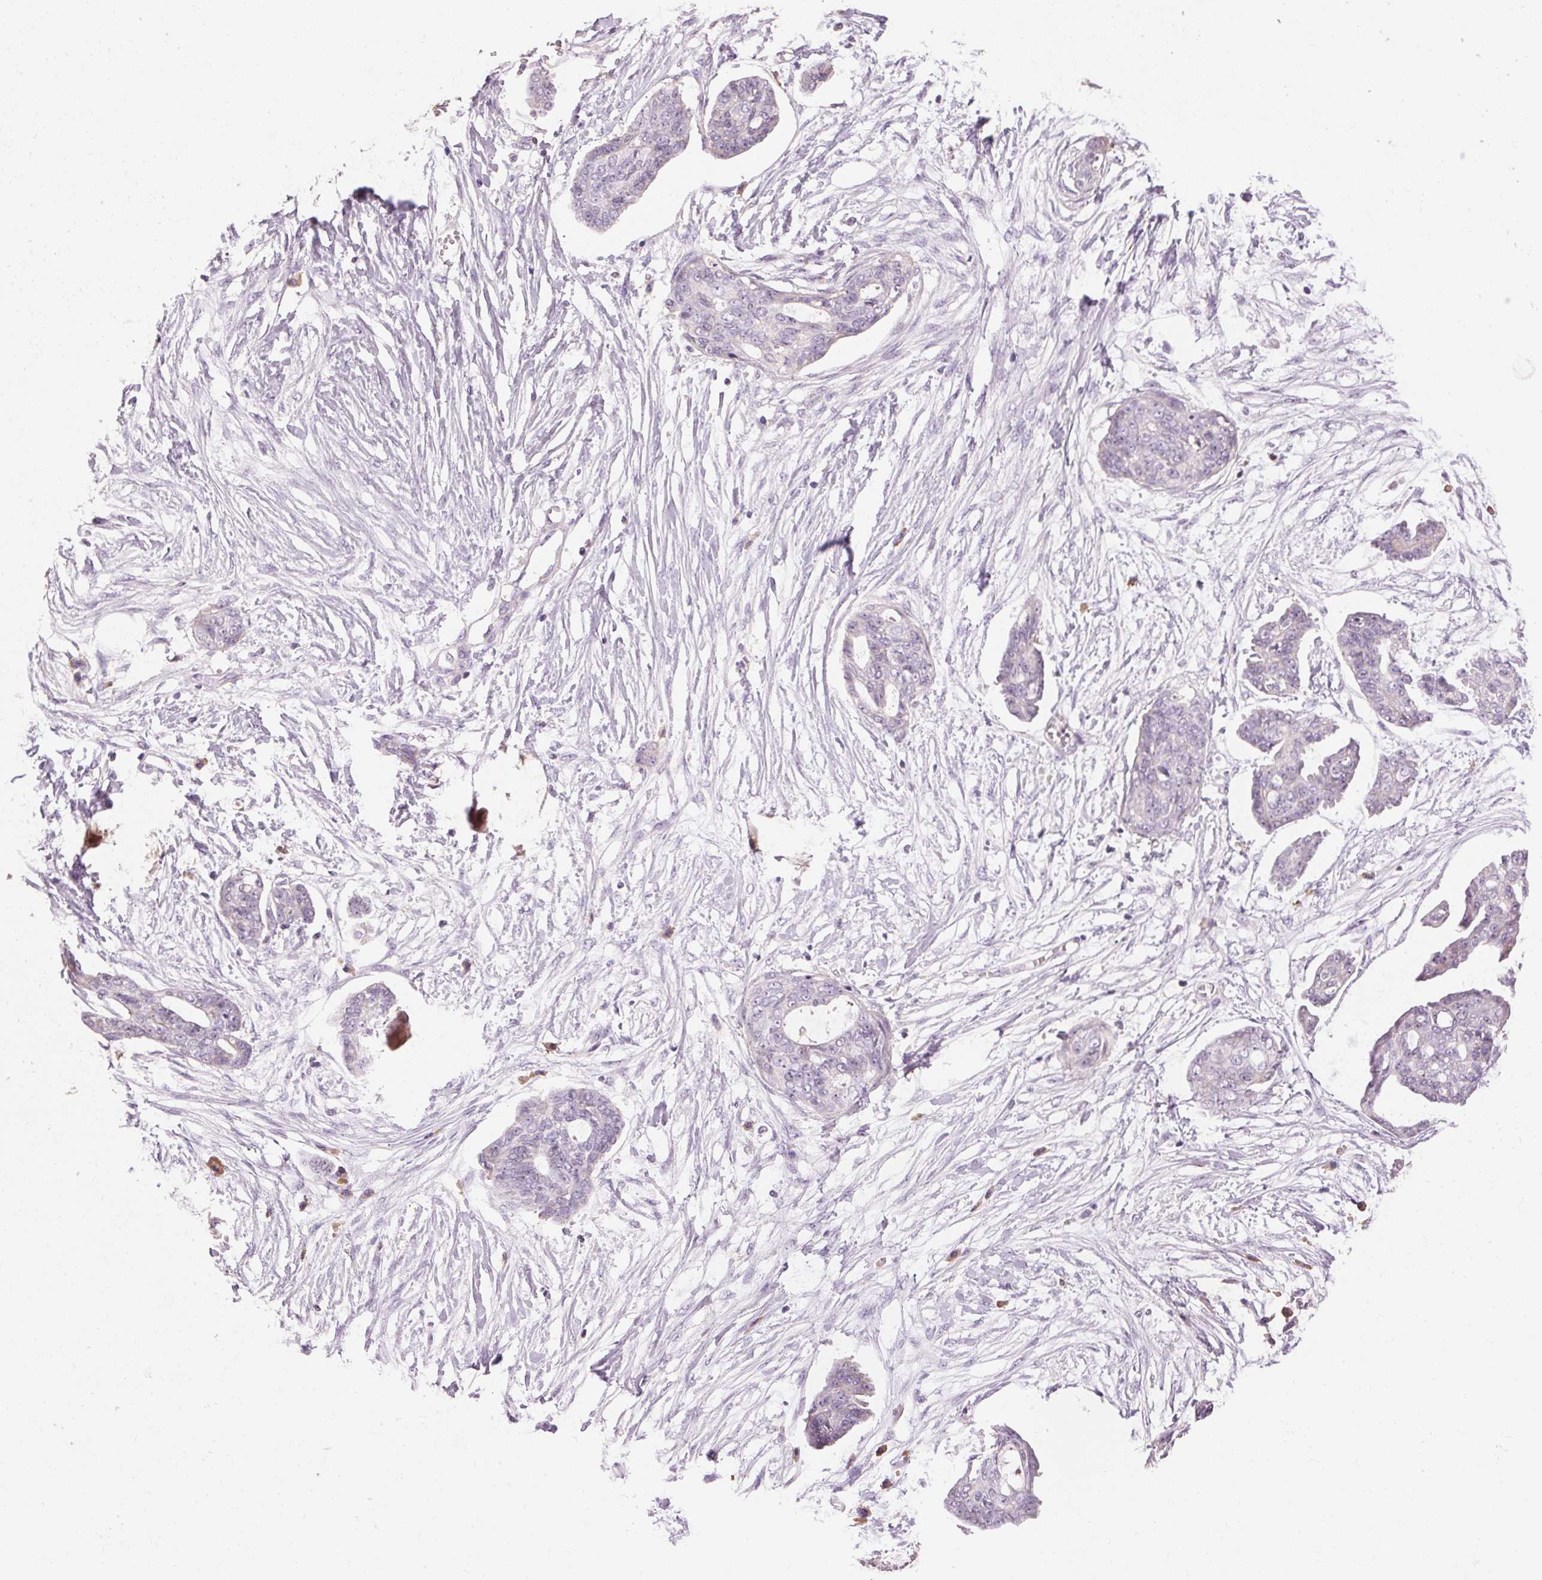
{"staining": {"intensity": "negative", "quantity": "none", "location": "none"}, "tissue": "ovarian cancer", "cell_type": "Tumor cells", "image_type": "cancer", "snomed": [{"axis": "morphology", "description": "Cystadenocarcinoma, serous, NOS"}, {"axis": "topography", "description": "Ovary"}], "caption": "Immunohistochemical staining of ovarian cancer demonstrates no significant staining in tumor cells. (Immunohistochemistry (ihc), brightfield microscopy, high magnification).", "gene": "LYZL6", "patient": {"sex": "female", "age": 71}}